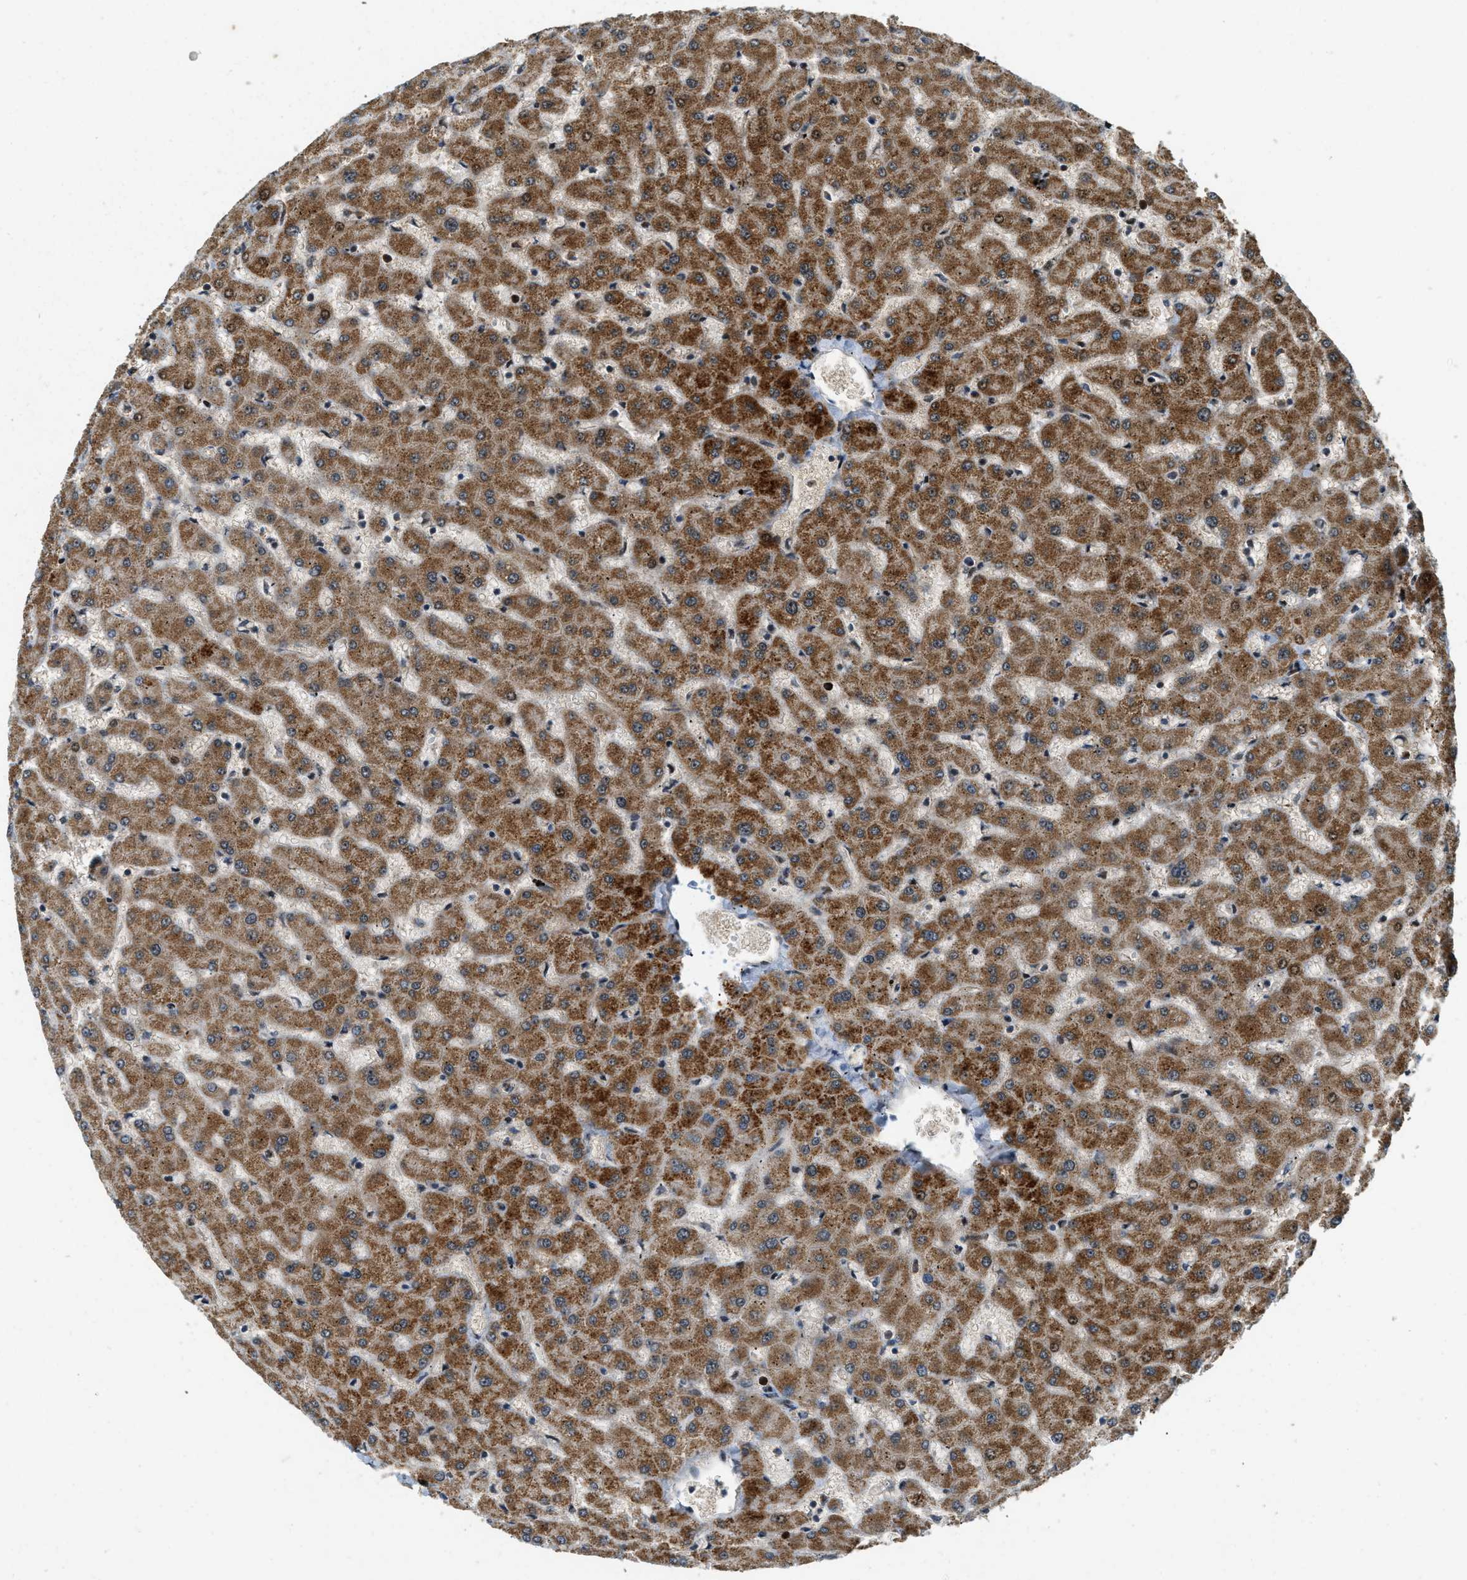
{"staining": {"intensity": "negative", "quantity": "none", "location": "none"}, "tissue": "liver", "cell_type": "Cholangiocytes", "image_type": "normal", "snomed": [{"axis": "morphology", "description": "Normal tissue, NOS"}, {"axis": "topography", "description": "Liver"}], "caption": "Cholangiocytes are negative for brown protein staining in unremarkable liver. (Brightfield microscopy of DAB (3,3'-diaminobenzidine) IHC at high magnification).", "gene": "TRAPPC14", "patient": {"sex": "female", "age": 63}}